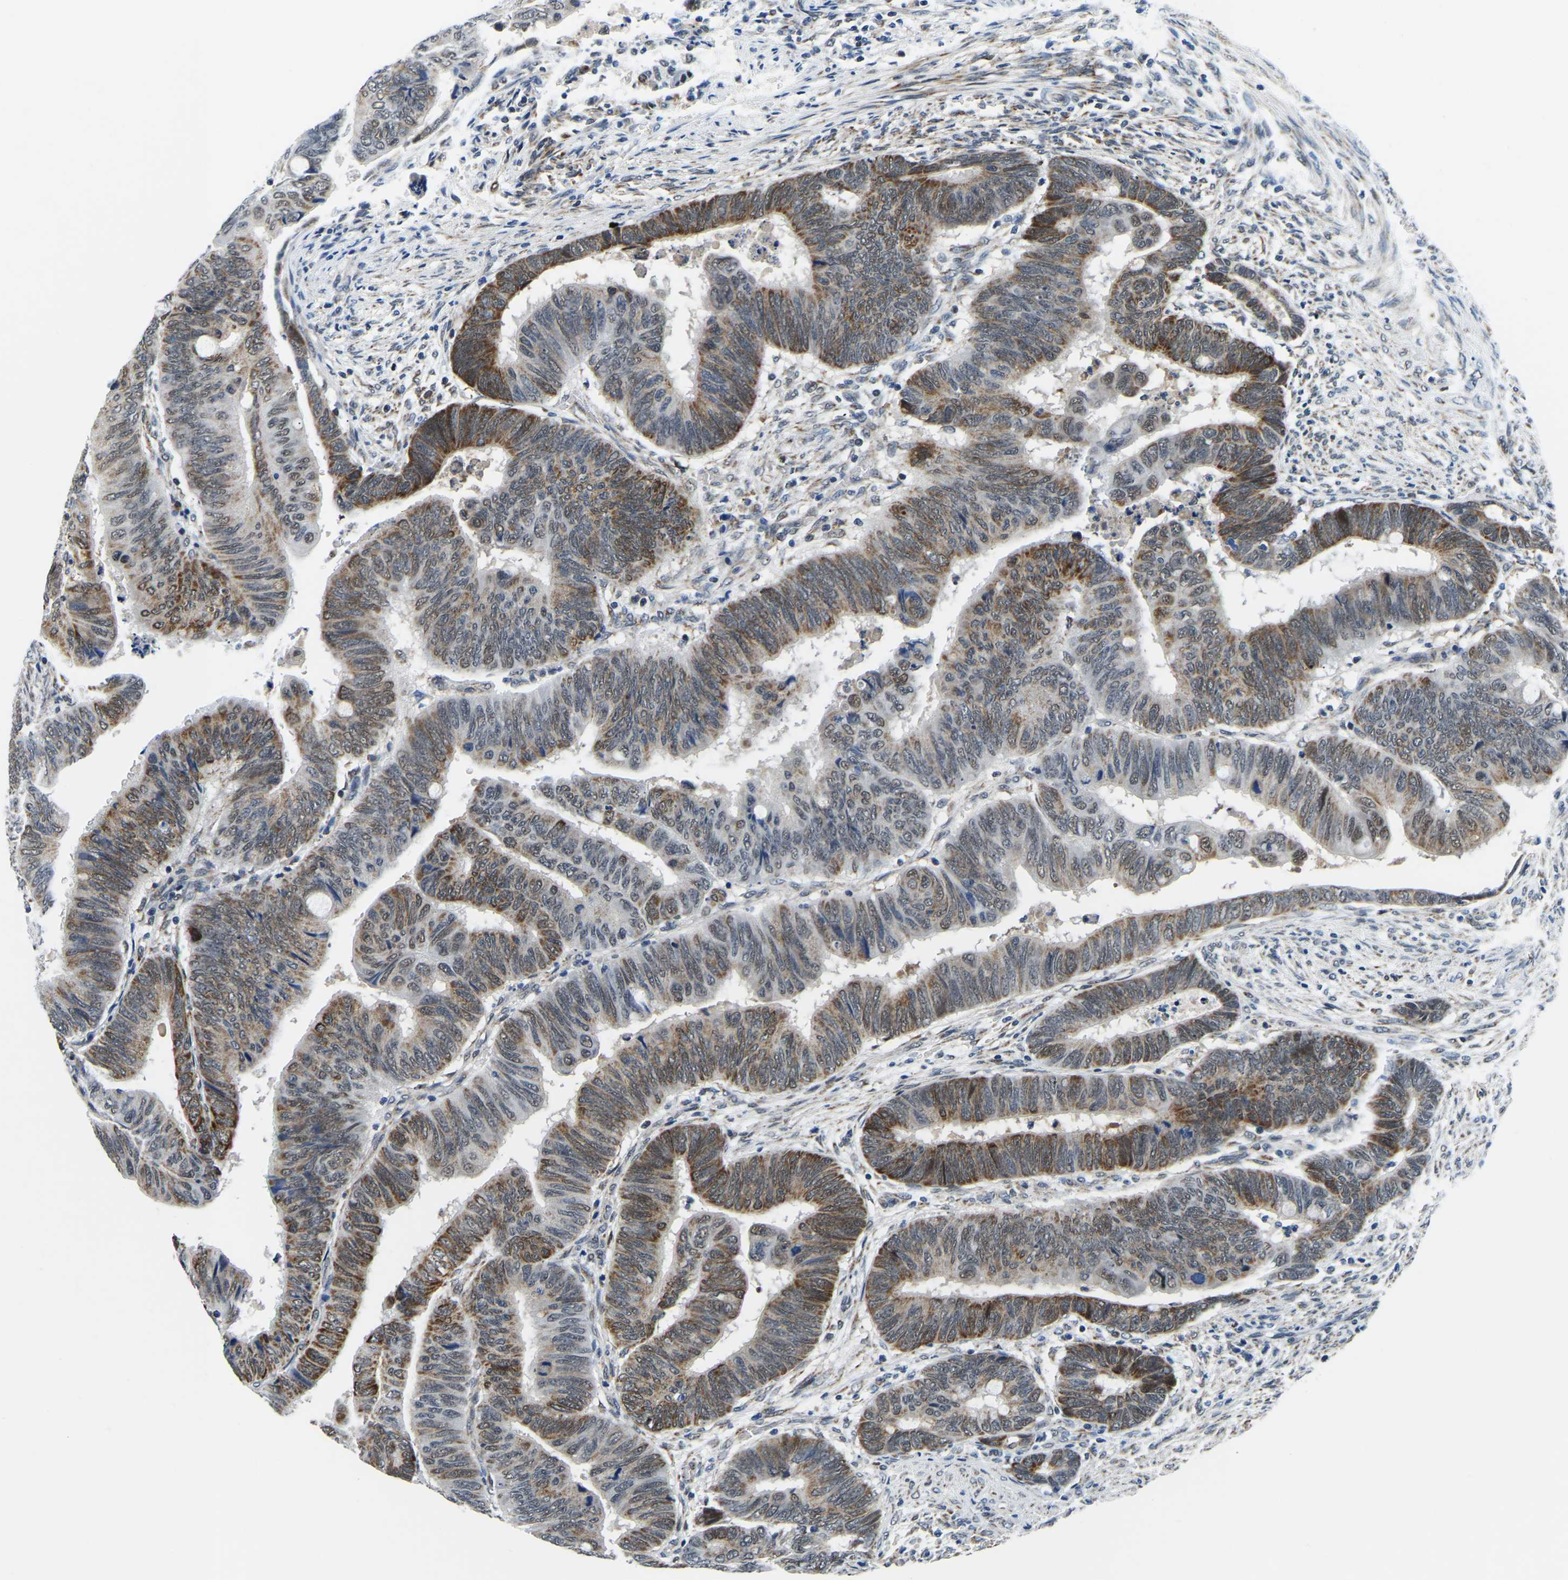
{"staining": {"intensity": "moderate", "quantity": ">75%", "location": "cytoplasmic/membranous,nuclear"}, "tissue": "colorectal cancer", "cell_type": "Tumor cells", "image_type": "cancer", "snomed": [{"axis": "morphology", "description": "Normal tissue, NOS"}, {"axis": "morphology", "description": "Adenocarcinoma, NOS"}, {"axis": "topography", "description": "Rectum"}, {"axis": "topography", "description": "Peripheral nerve tissue"}], "caption": "Brown immunohistochemical staining in adenocarcinoma (colorectal) displays moderate cytoplasmic/membranous and nuclear positivity in approximately >75% of tumor cells.", "gene": "BNIP3L", "patient": {"sex": "male", "age": 92}}